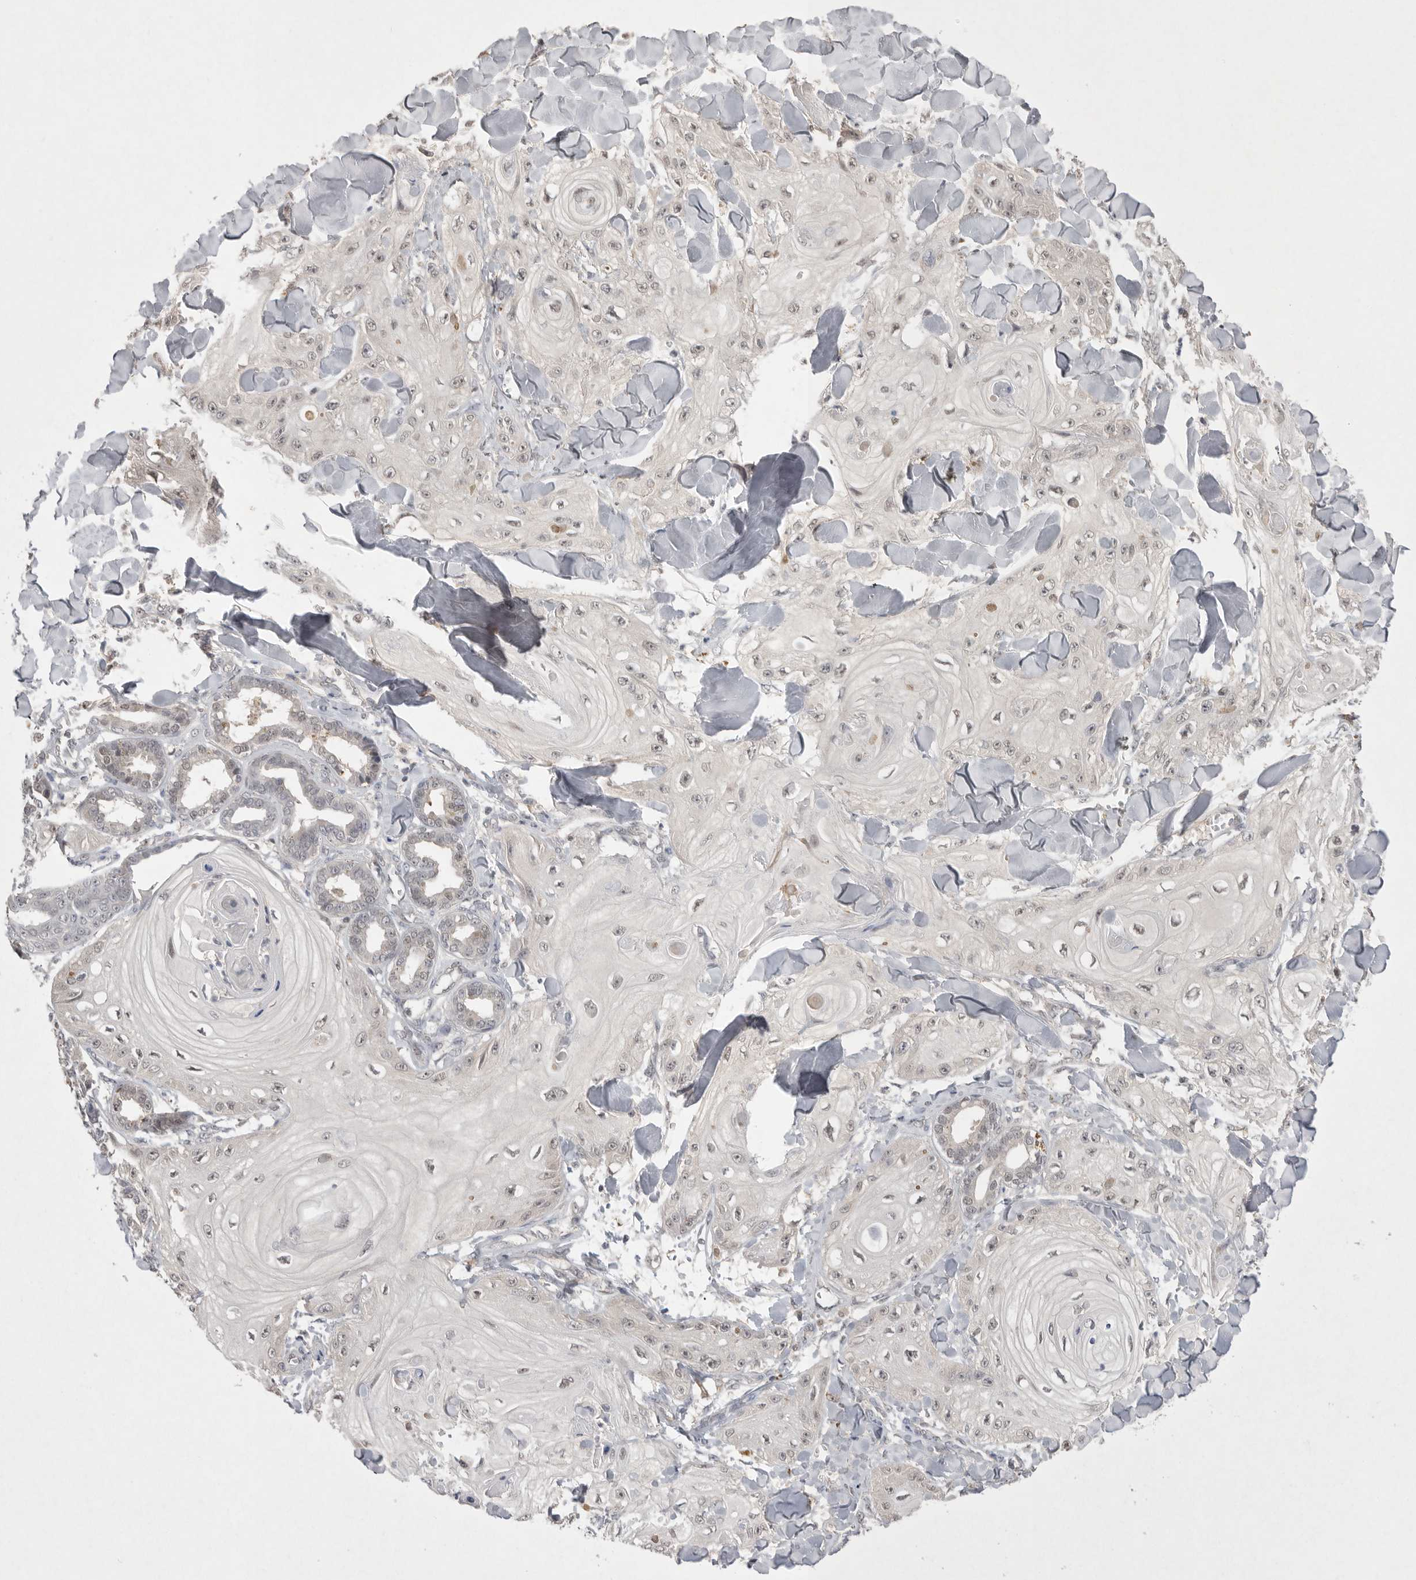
{"staining": {"intensity": "weak", "quantity": "<25%", "location": "nuclear"}, "tissue": "skin cancer", "cell_type": "Tumor cells", "image_type": "cancer", "snomed": [{"axis": "morphology", "description": "Squamous cell carcinoma, NOS"}, {"axis": "topography", "description": "Skin"}], "caption": "Immunohistochemistry (IHC) photomicrograph of human squamous cell carcinoma (skin) stained for a protein (brown), which exhibits no positivity in tumor cells. (Stains: DAB IHC with hematoxylin counter stain, Microscopy: brightfield microscopy at high magnification).", "gene": "HUS1", "patient": {"sex": "male", "age": 74}}